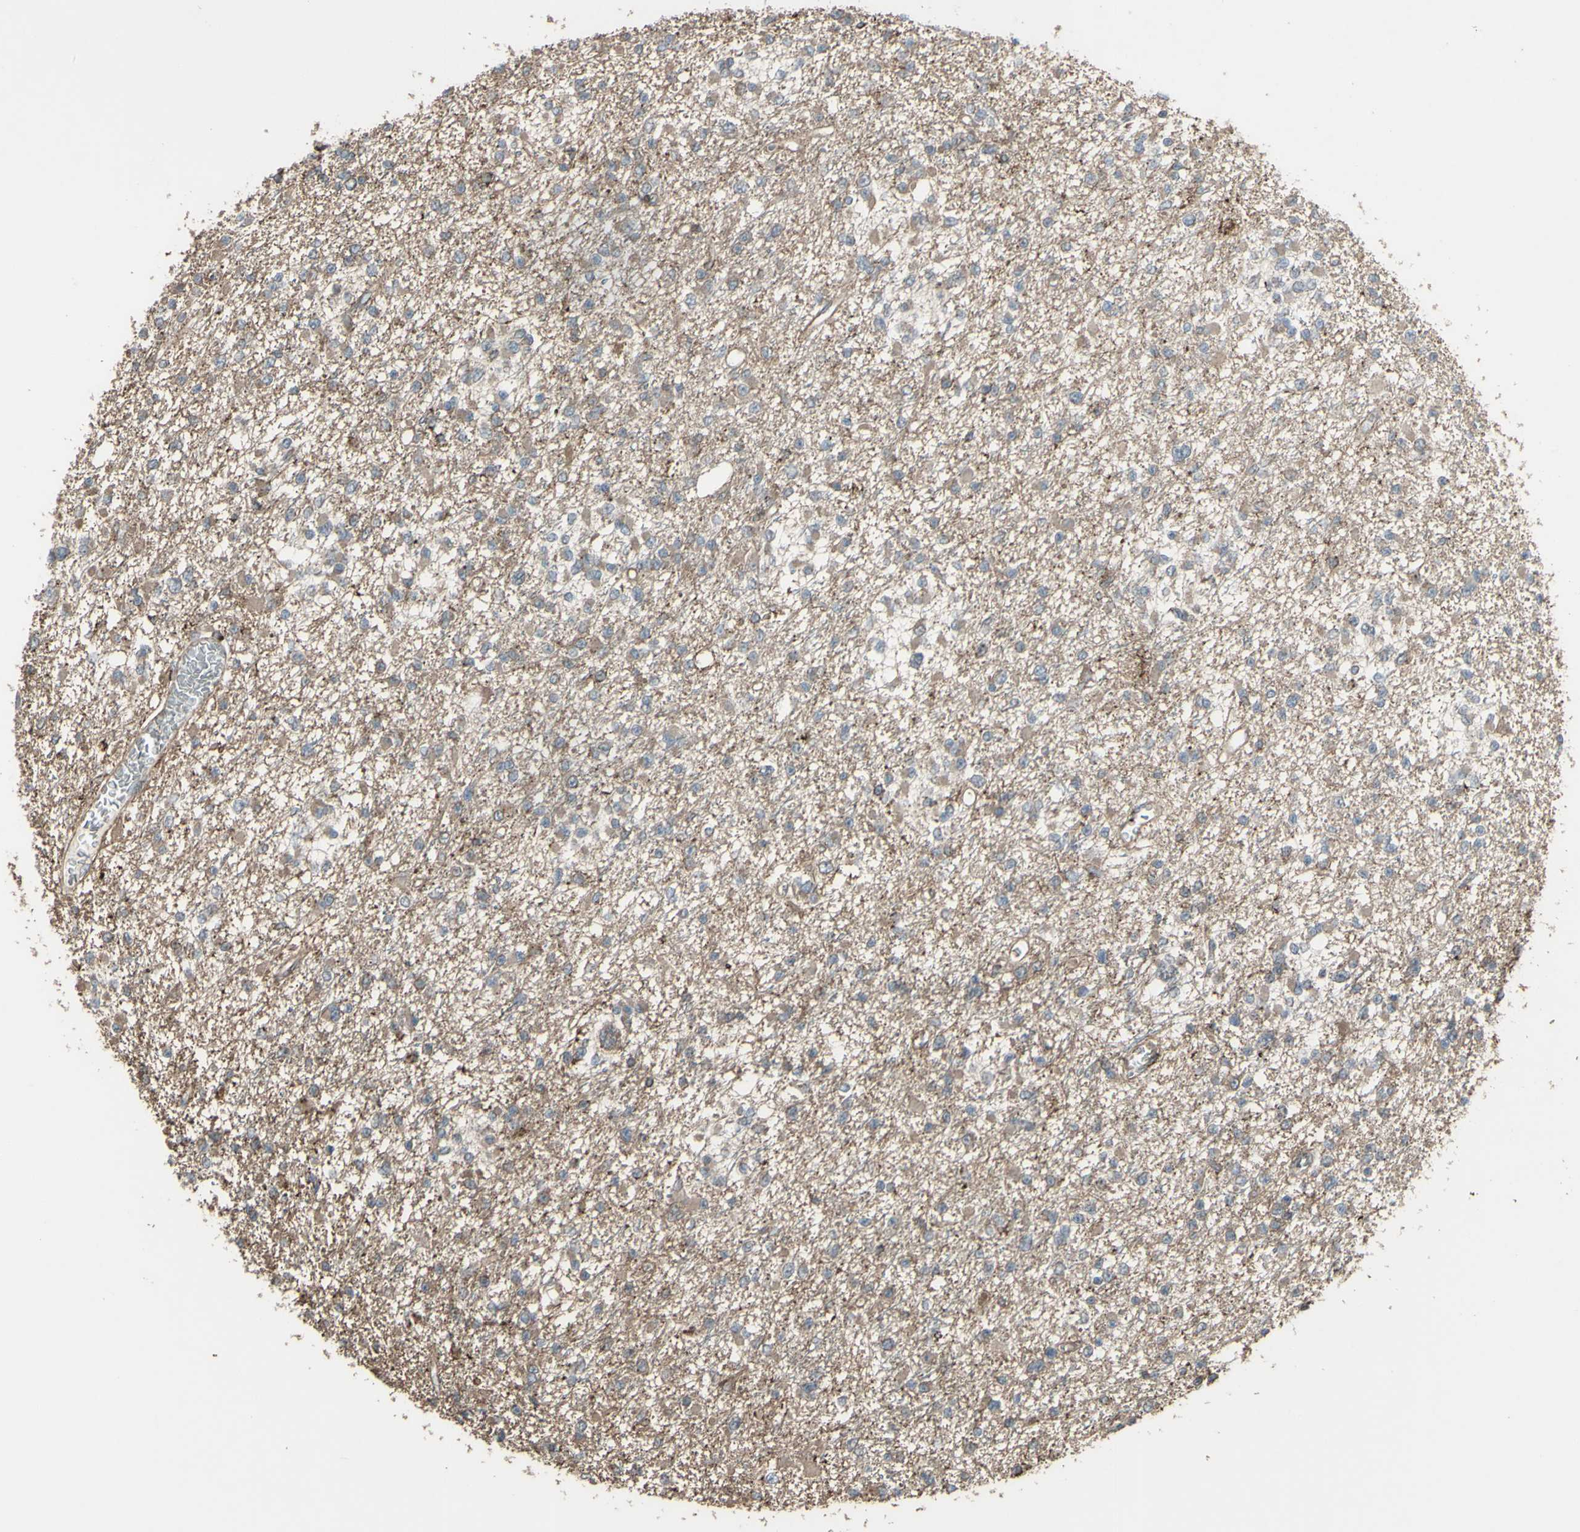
{"staining": {"intensity": "weak", "quantity": "25%-75%", "location": "cytoplasmic/membranous"}, "tissue": "glioma", "cell_type": "Tumor cells", "image_type": "cancer", "snomed": [{"axis": "morphology", "description": "Glioma, malignant, Low grade"}, {"axis": "topography", "description": "Brain"}], "caption": "Low-grade glioma (malignant) tissue shows weak cytoplasmic/membranous expression in about 25%-75% of tumor cells", "gene": "SMO", "patient": {"sex": "female", "age": 22}}